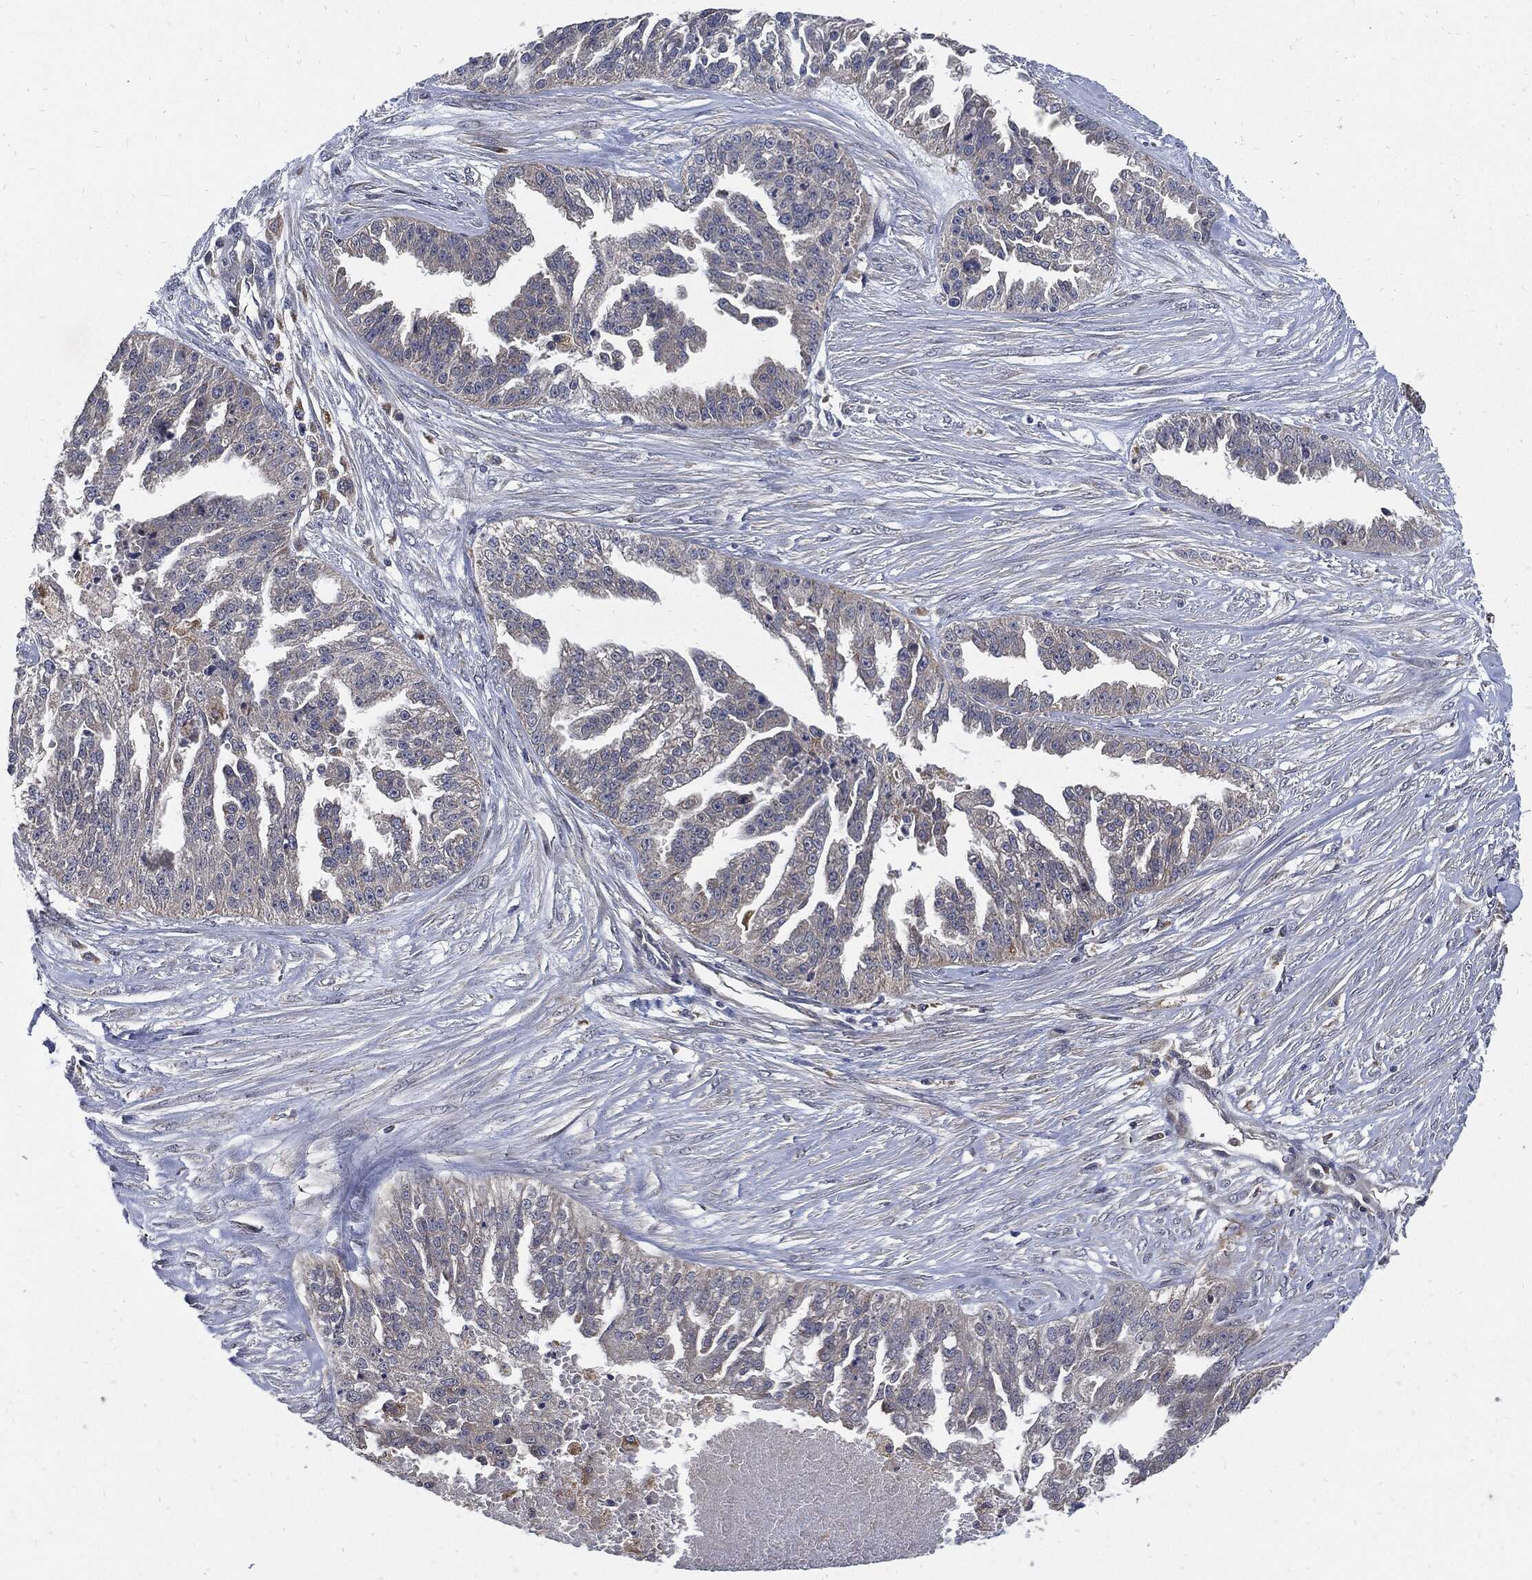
{"staining": {"intensity": "negative", "quantity": "none", "location": "none"}, "tissue": "ovarian cancer", "cell_type": "Tumor cells", "image_type": "cancer", "snomed": [{"axis": "morphology", "description": "Cystadenocarcinoma, serous, NOS"}, {"axis": "topography", "description": "Ovary"}], "caption": "Protein analysis of ovarian serous cystadenocarcinoma shows no significant staining in tumor cells.", "gene": "SLC31A2", "patient": {"sex": "female", "age": 58}}